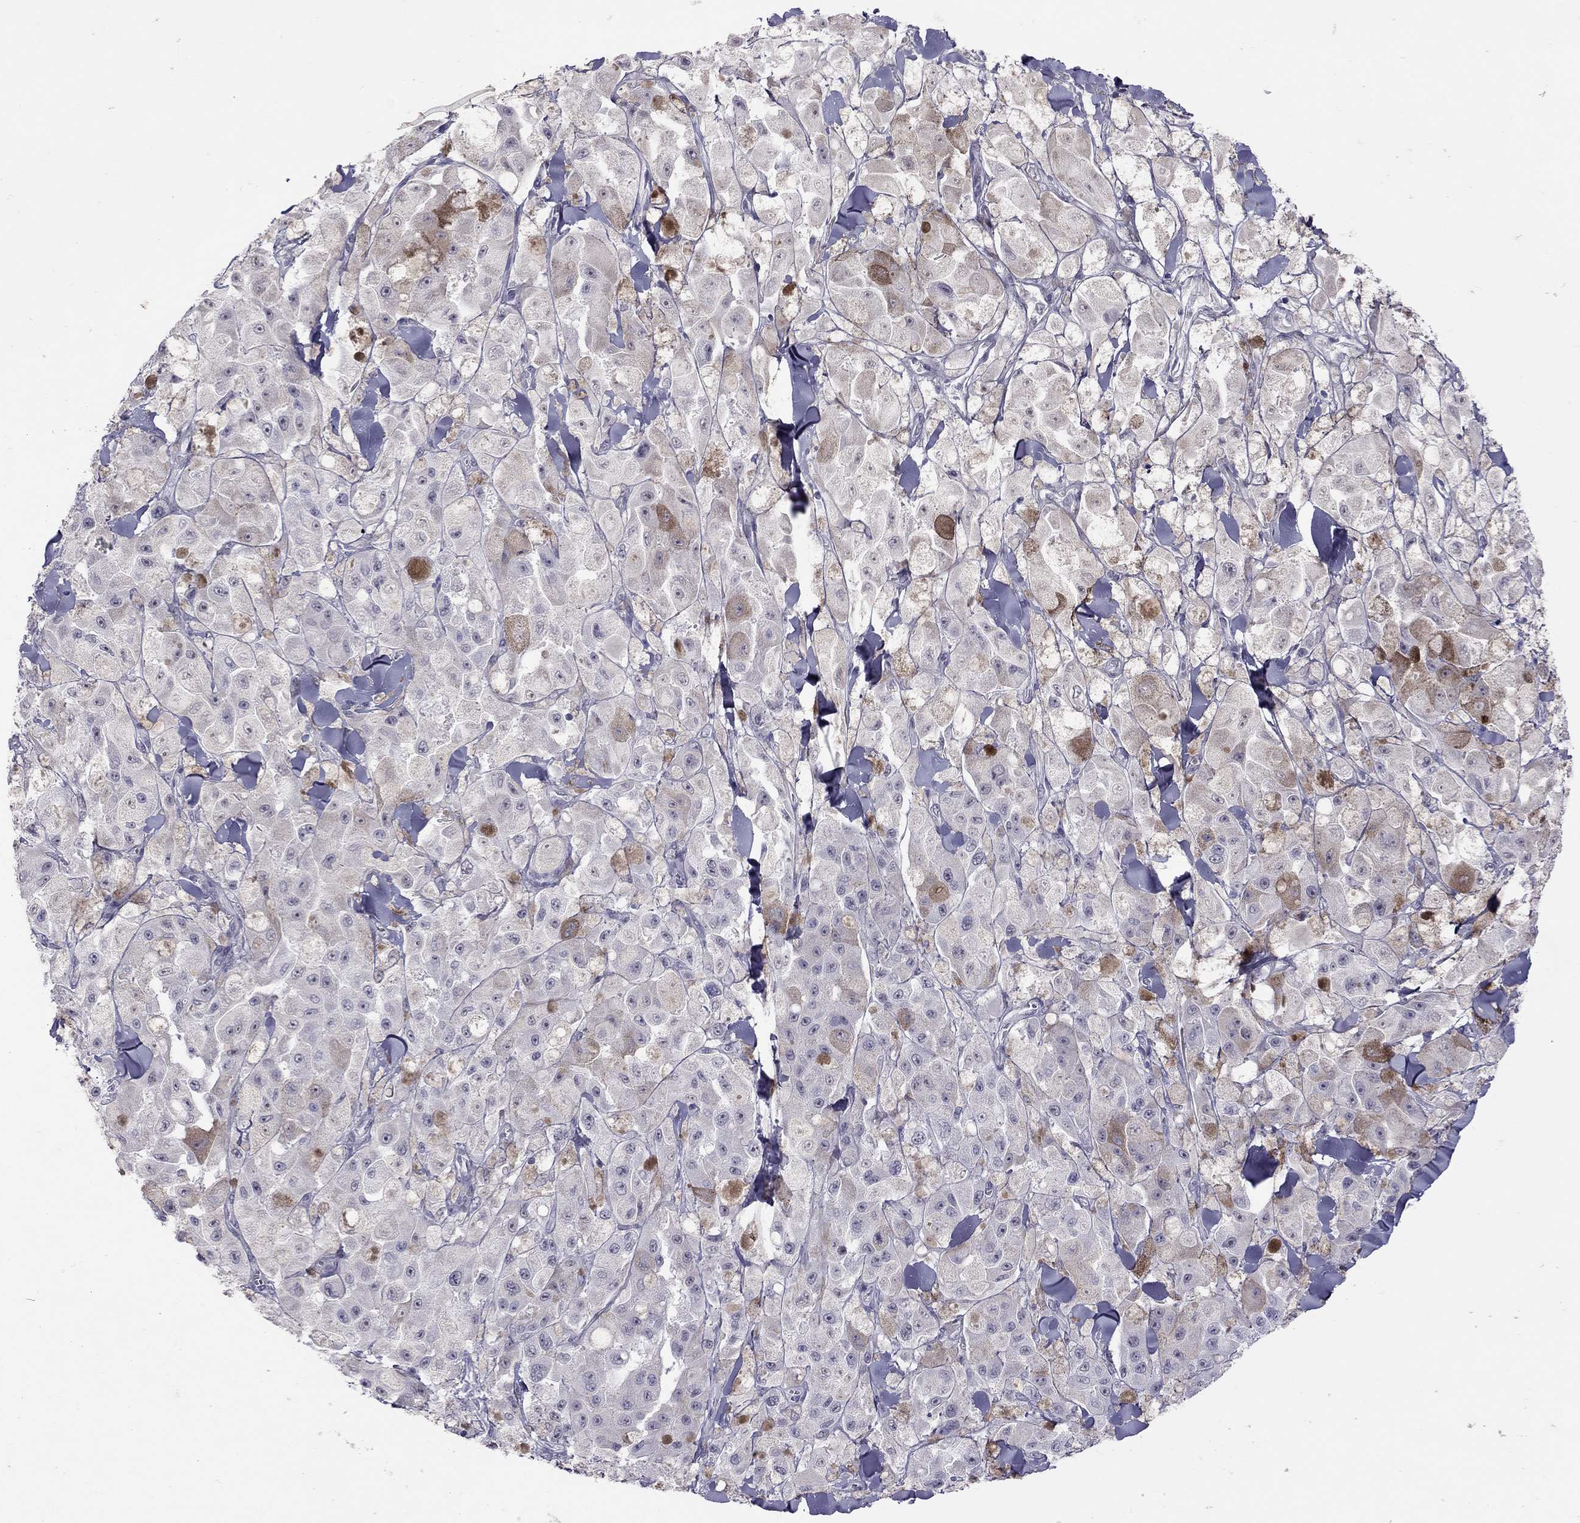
{"staining": {"intensity": "negative", "quantity": "none", "location": "none"}, "tissue": "melanoma", "cell_type": "Tumor cells", "image_type": "cancer", "snomed": [{"axis": "morphology", "description": "Malignant melanoma, NOS"}, {"axis": "topography", "description": "Skin"}], "caption": "Tumor cells are negative for brown protein staining in melanoma.", "gene": "SLAMF1", "patient": {"sex": "female", "age": 58}}